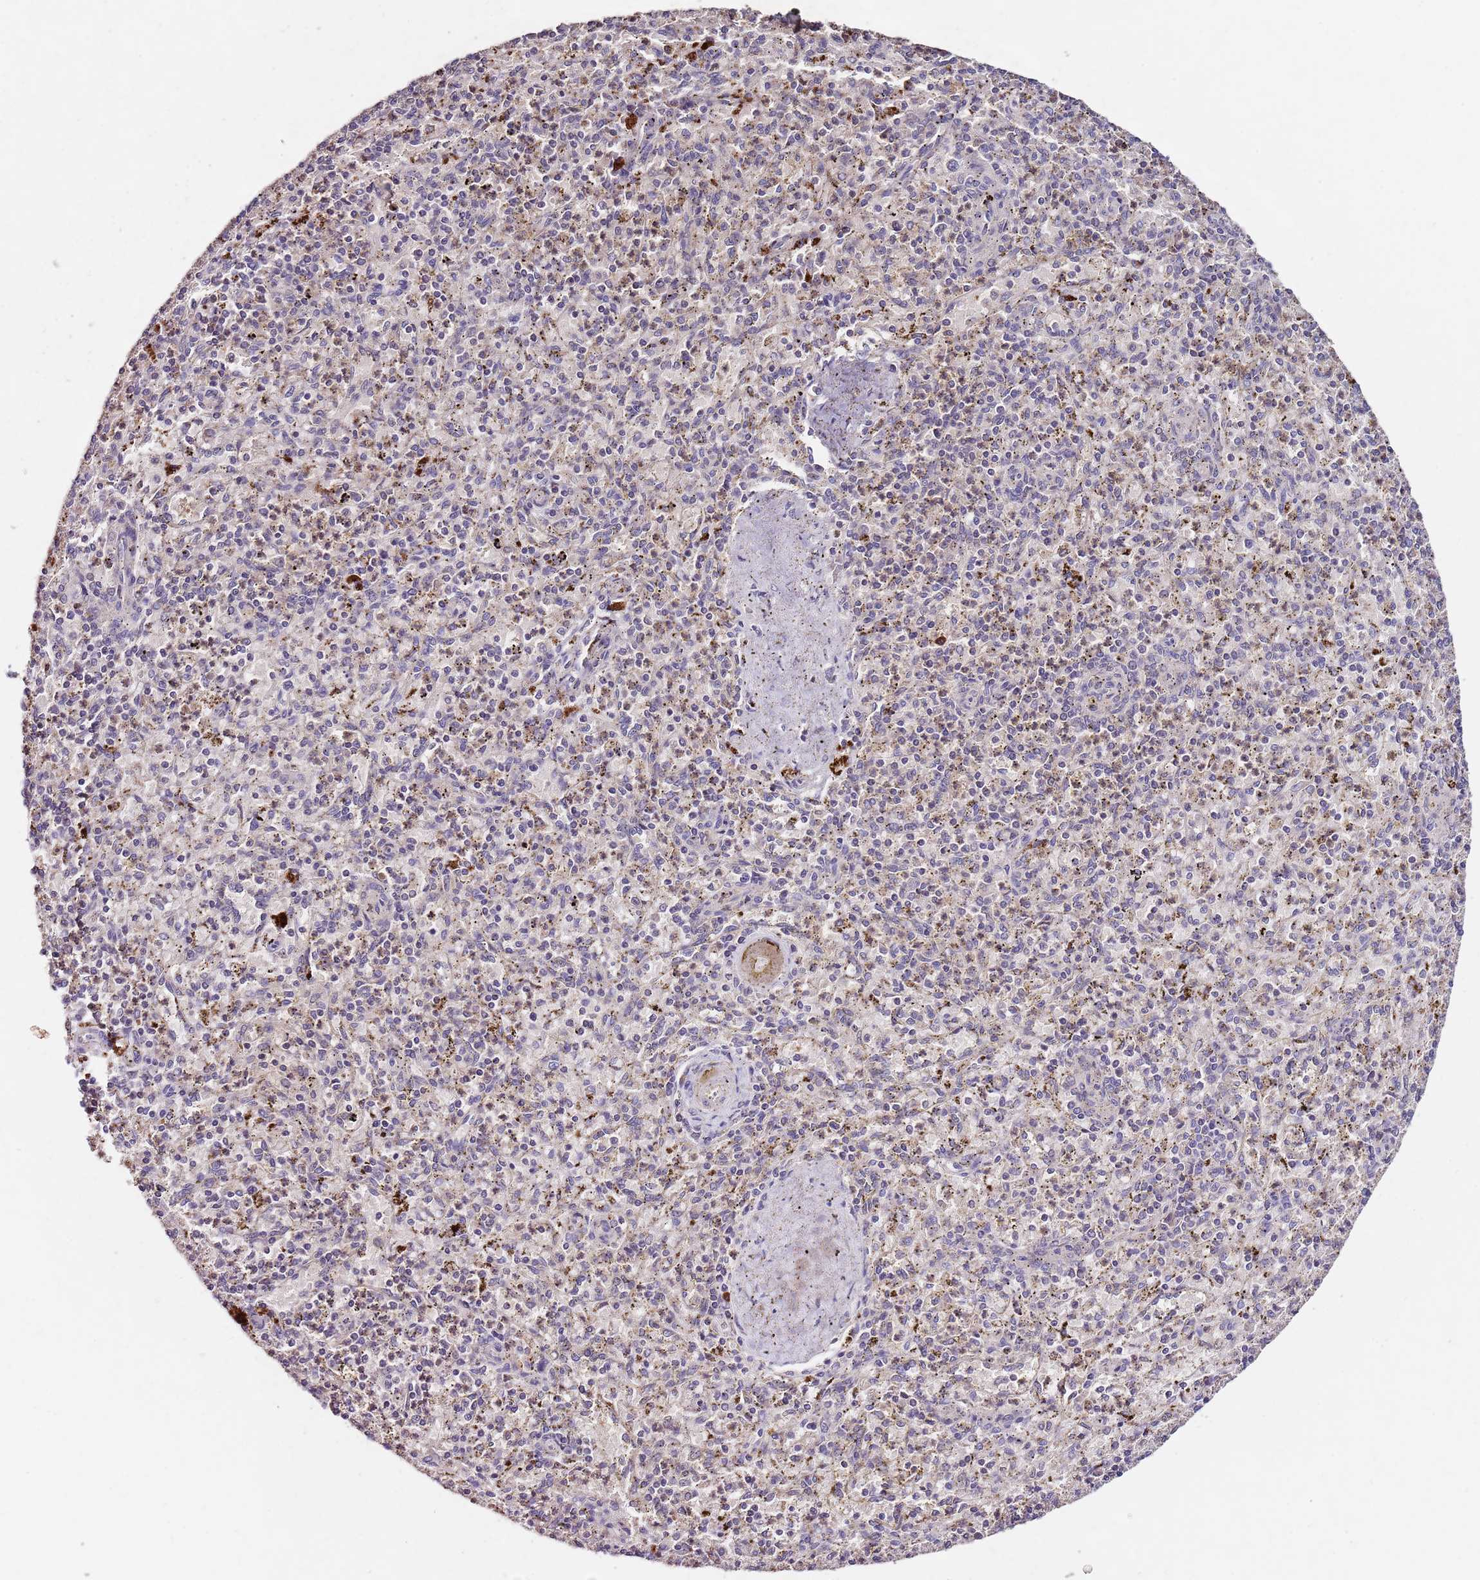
{"staining": {"intensity": "weak", "quantity": "<25%", "location": "cytoplasmic/membranous"}, "tissue": "spleen", "cell_type": "Cells in red pulp", "image_type": "normal", "snomed": [{"axis": "morphology", "description": "Normal tissue, NOS"}, {"axis": "topography", "description": "Spleen"}], "caption": "DAB (3,3'-diaminobenzidine) immunohistochemical staining of benign spleen exhibits no significant positivity in cells in red pulp.", "gene": "NRDE2", "patient": {"sex": "male", "age": 72}}